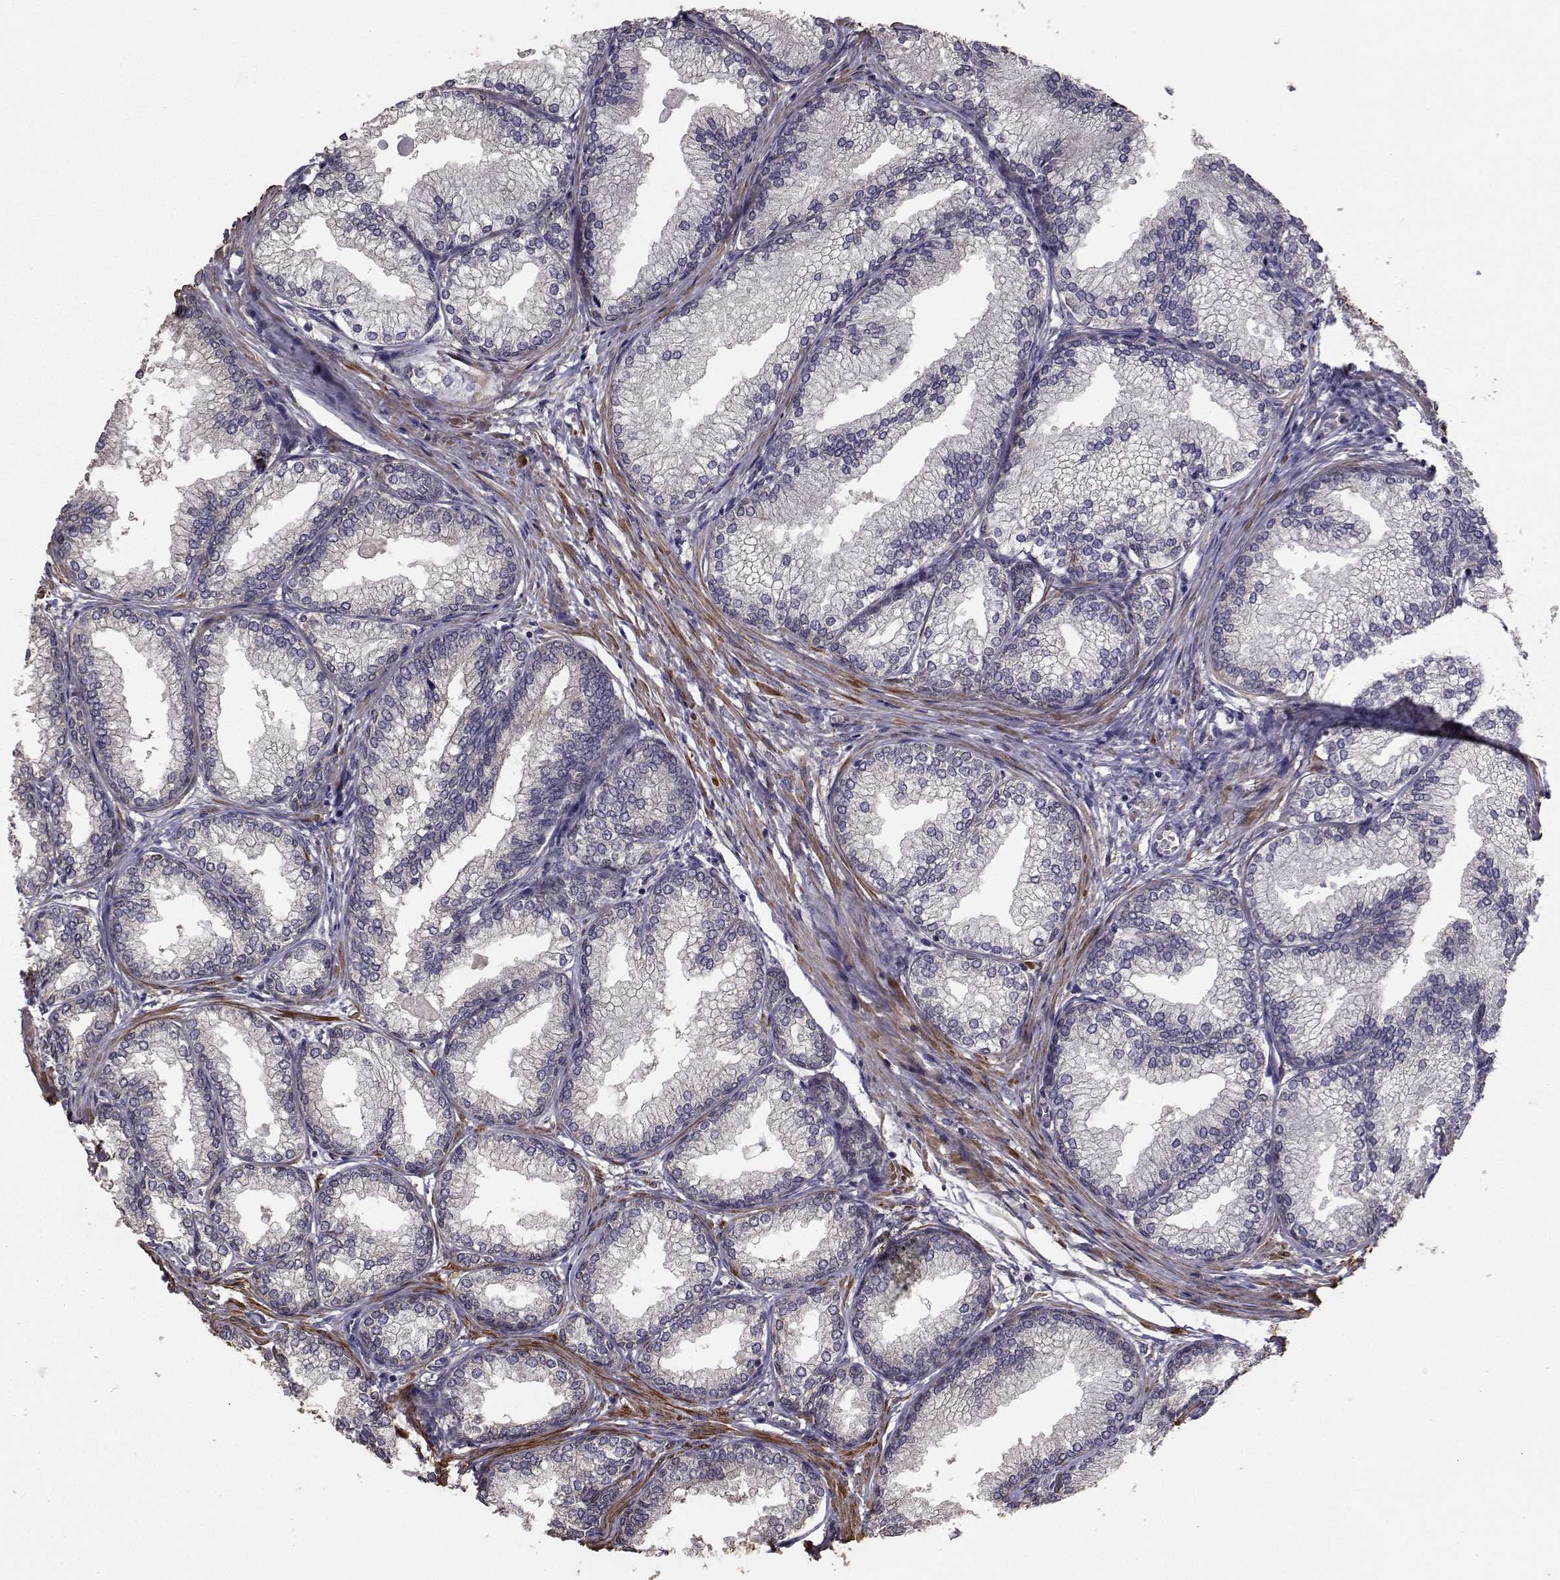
{"staining": {"intensity": "weak", "quantity": "25%-75%", "location": "cytoplasmic/membranous"}, "tissue": "prostate", "cell_type": "Glandular cells", "image_type": "normal", "snomed": [{"axis": "morphology", "description": "Normal tissue, NOS"}, {"axis": "topography", "description": "Prostate"}], "caption": "IHC of unremarkable human prostate reveals low levels of weak cytoplasmic/membranous positivity in about 25%-75% of glandular cells. (DAB IHC, brown staining for protein, blue staining for nuclei).", "gene": "TRIP10", "patient": {"sex": "male", "age": 72}}